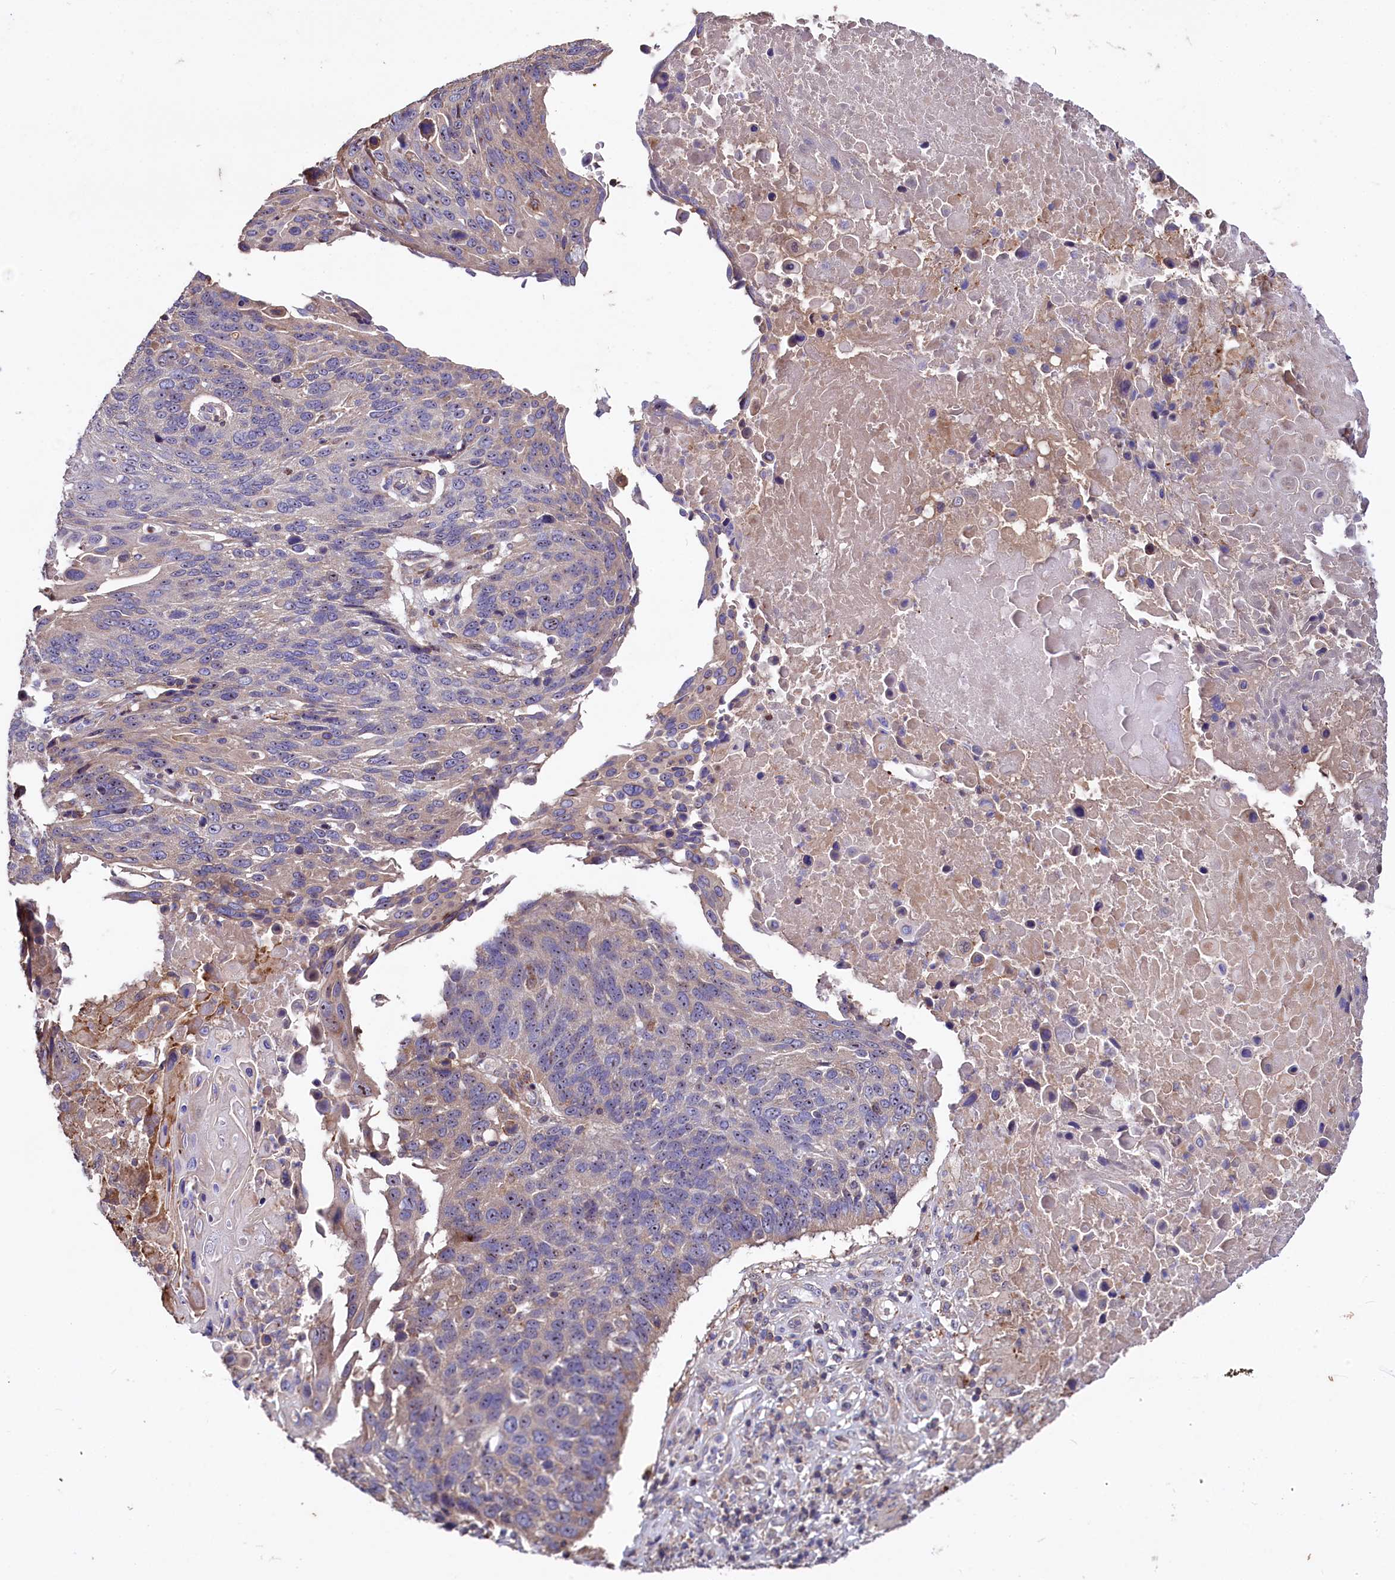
{"staining": {"intensity": "weak", "quantity": "<25%", "location": "cytoplasmic/membranous,nuclear"}, "tissue": "lung cancer", "cell_type": "Tumor cells", "image_type": "cancer", "snomed": [{"axis": "morphology", "description": "Squamous cell carcinoma, NOS"}, {"axis": "topography", "description": "Lung"}], "caption": "High power microscopy micrograph of an IHC photomicrograph of lung cancer, revealing no significant positivity in tumor cells.", "gene": "RPUSD3", "patient": {"sex": "male", "age": 66}}